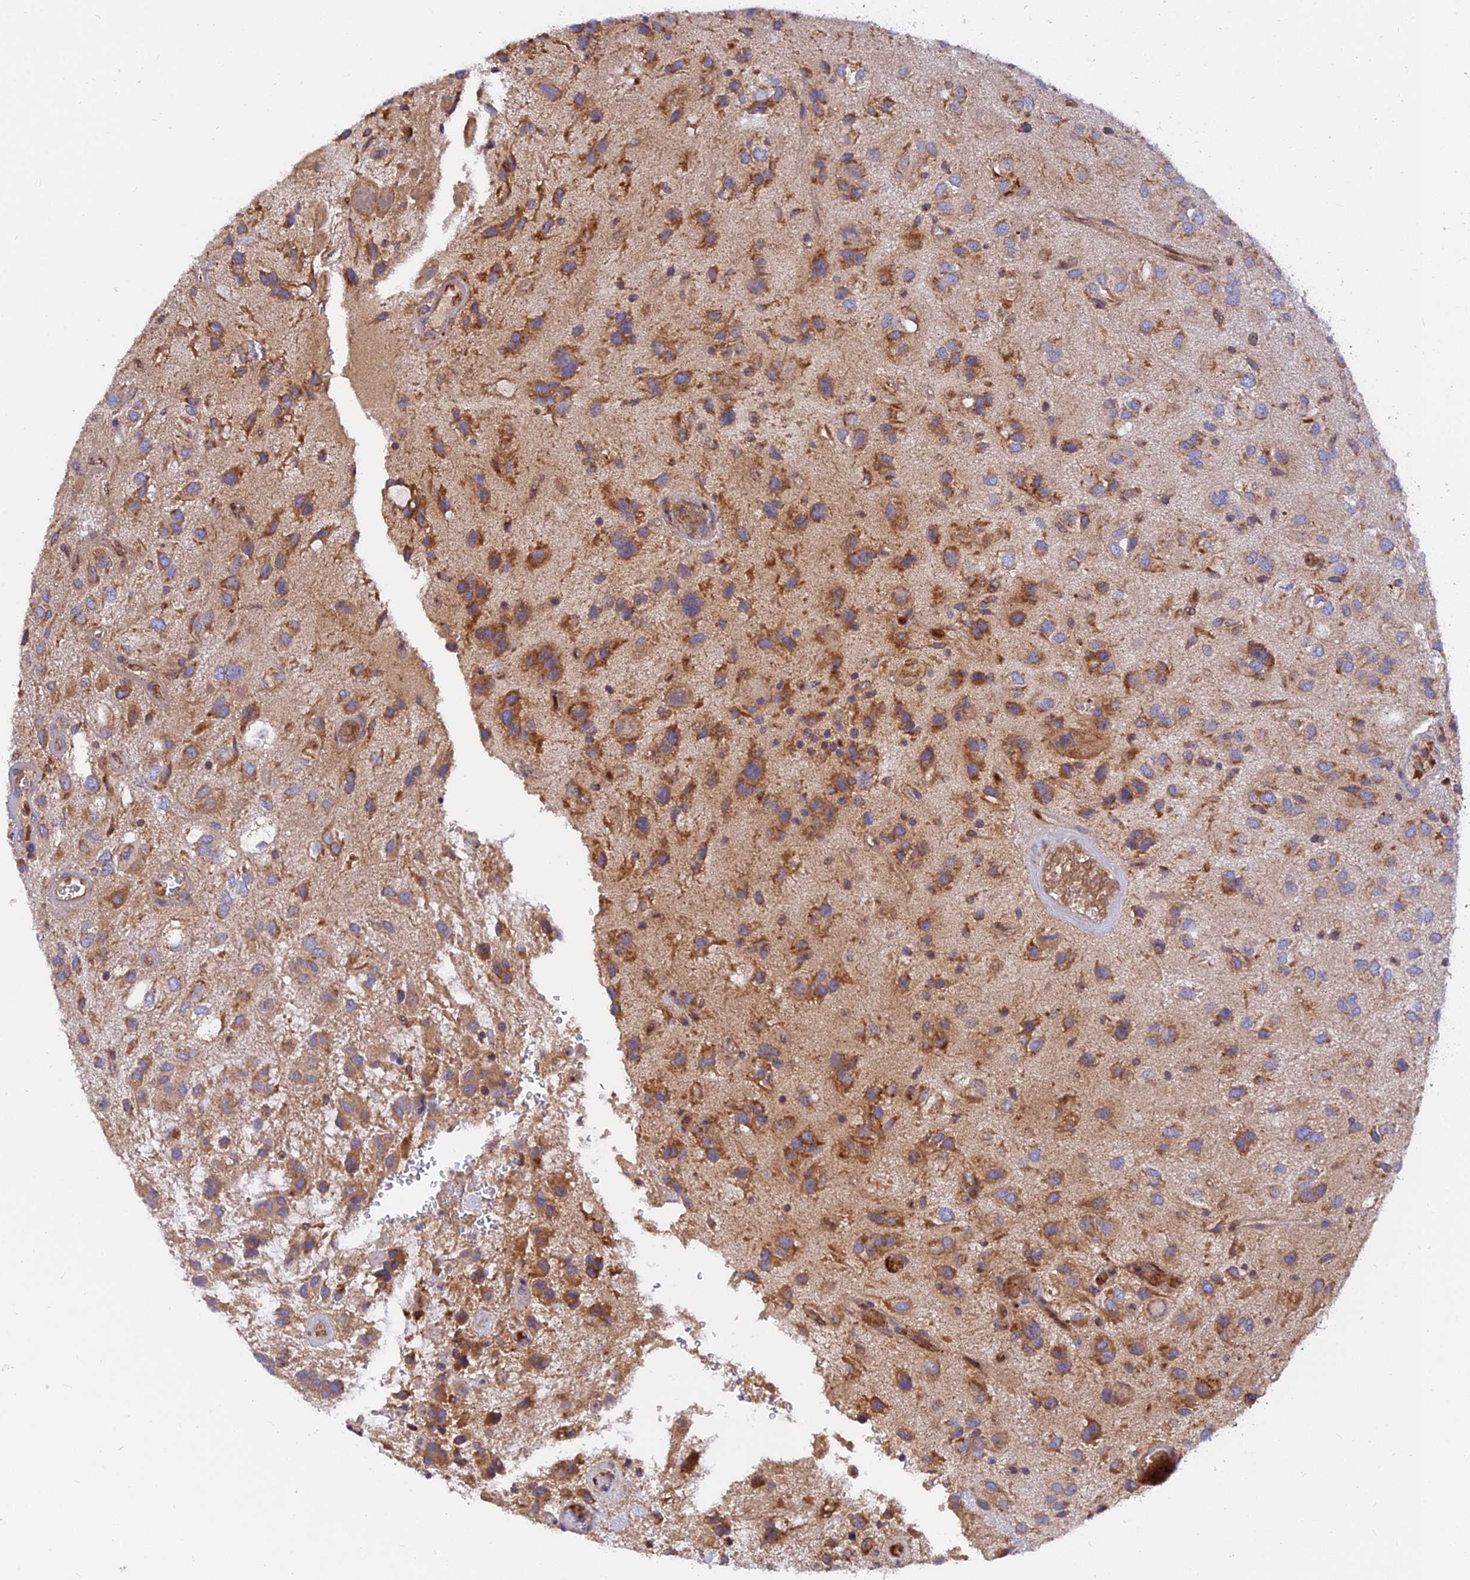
{"staining": {"intensity": "moderate", "quantity": ">75%", "location": "cytoplasmic/membranous"}, "tissue": "glioma", "cell_type": "Tumor cells", "image_type": "cancer", "snomed": [{"axis": "morphology", "description": "Glioma, malignant, Low grade"}, {"axis": "topography", "description": "Brain"}], "caption": "About >75% of tumor cells in human glioma show moderate cytoplasmic/membranous protein staining as visualized by brown immunohistochemical staining.", "gene": "PODNL1", "patient": {"sex": "male", "age": 66}}